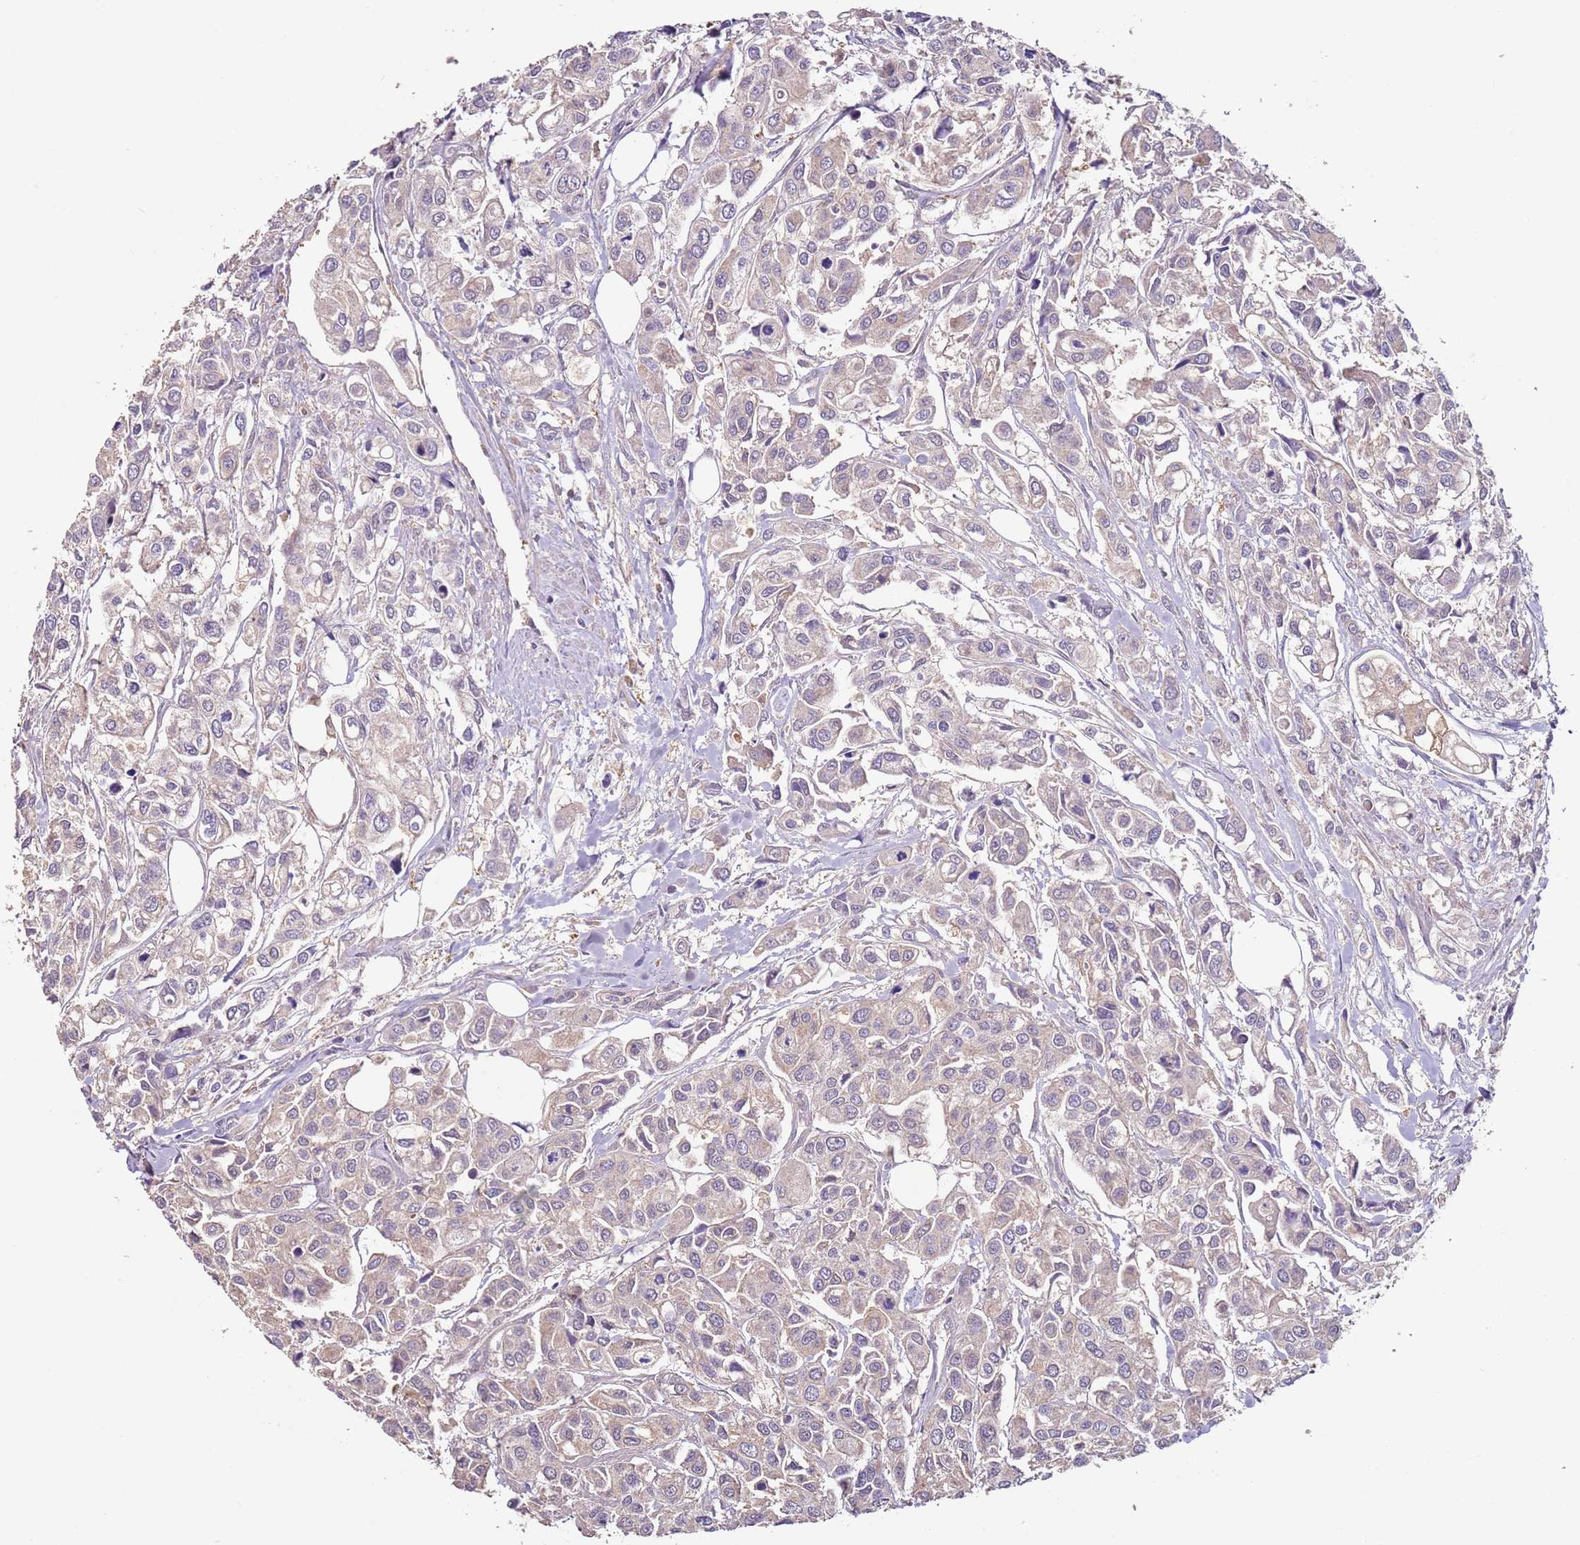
{"staining": {"intensity": "weak", "quantity": ">75%", "location": "cytoplasmic/membranous"}, "tissue": "urothelial cancer", "cell_type": "Tumor cells", "image_type": "cancer", "snomed": [{"axis": "morphology", "description": "Urothelial carcinoma, High grade"}, {"axis": "topography", "description": "Urinary bladder"}], "caption": "The photomicrograph displays staining of urothelial cancer, revealing weak cytoplasmic/membranous protein expression (brown color) within tumor cells.", "gene": "MDH1", "patient": {"sex": "male", "age": 67}}